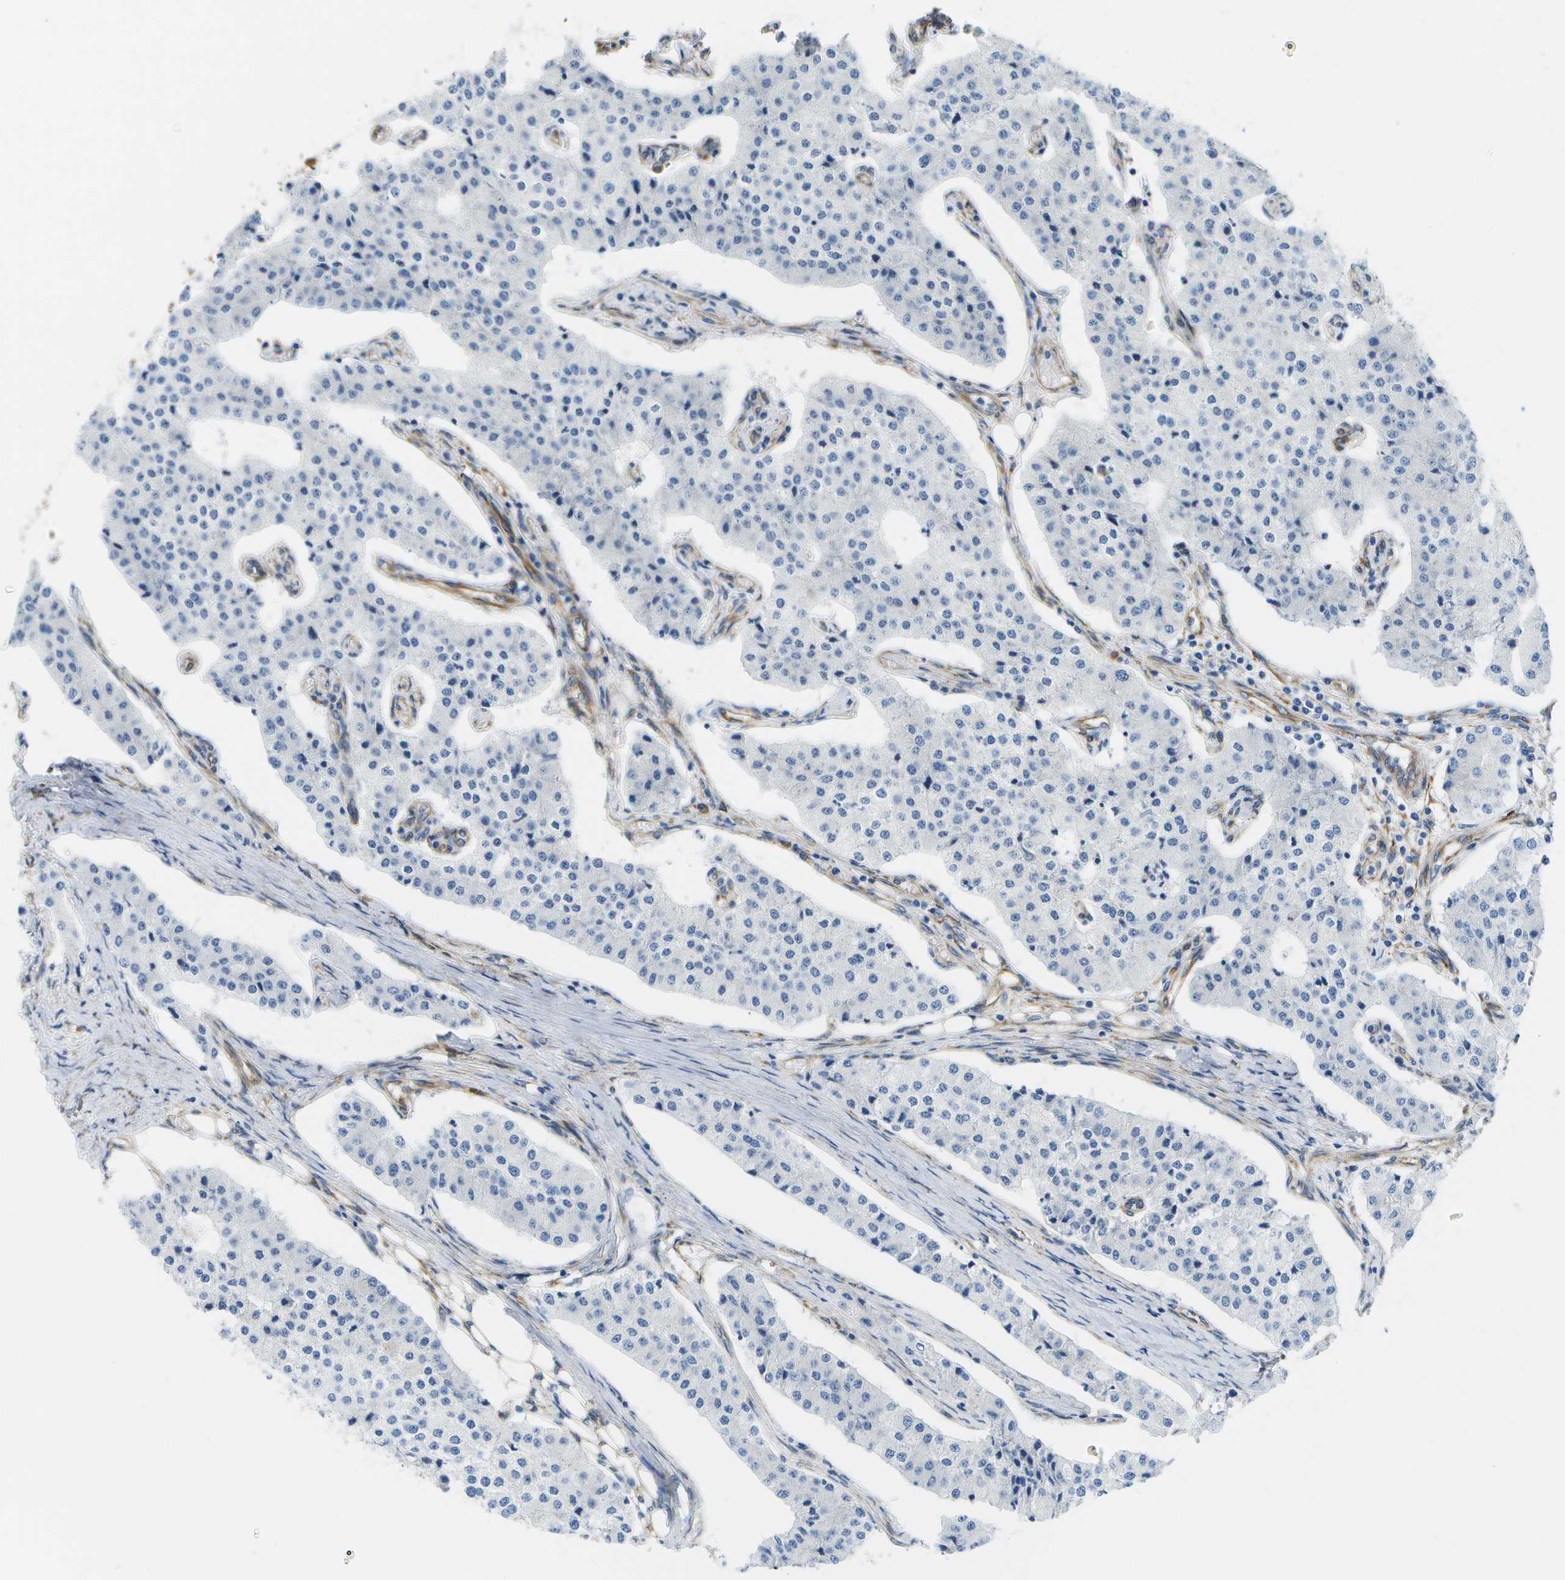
{"staining": {"intensity": "negative", "quantity": "none", "location": "none"}, "tissue": "carcinoid", "cell_type": "Tumor cells", "image_type": "cancer", "snomed": [{"axis": "morphology", "description": "Carcinoid, malignant, NOS"}, {"axis": "topography", "description": "Colon"}], "caption": "Immunohistochemical staining of human carcinoid (malignant) reveals no significant expression in tumor cells.", "gene": "ZDHHC17", "patient": {"sex": "female", "age": 52}}